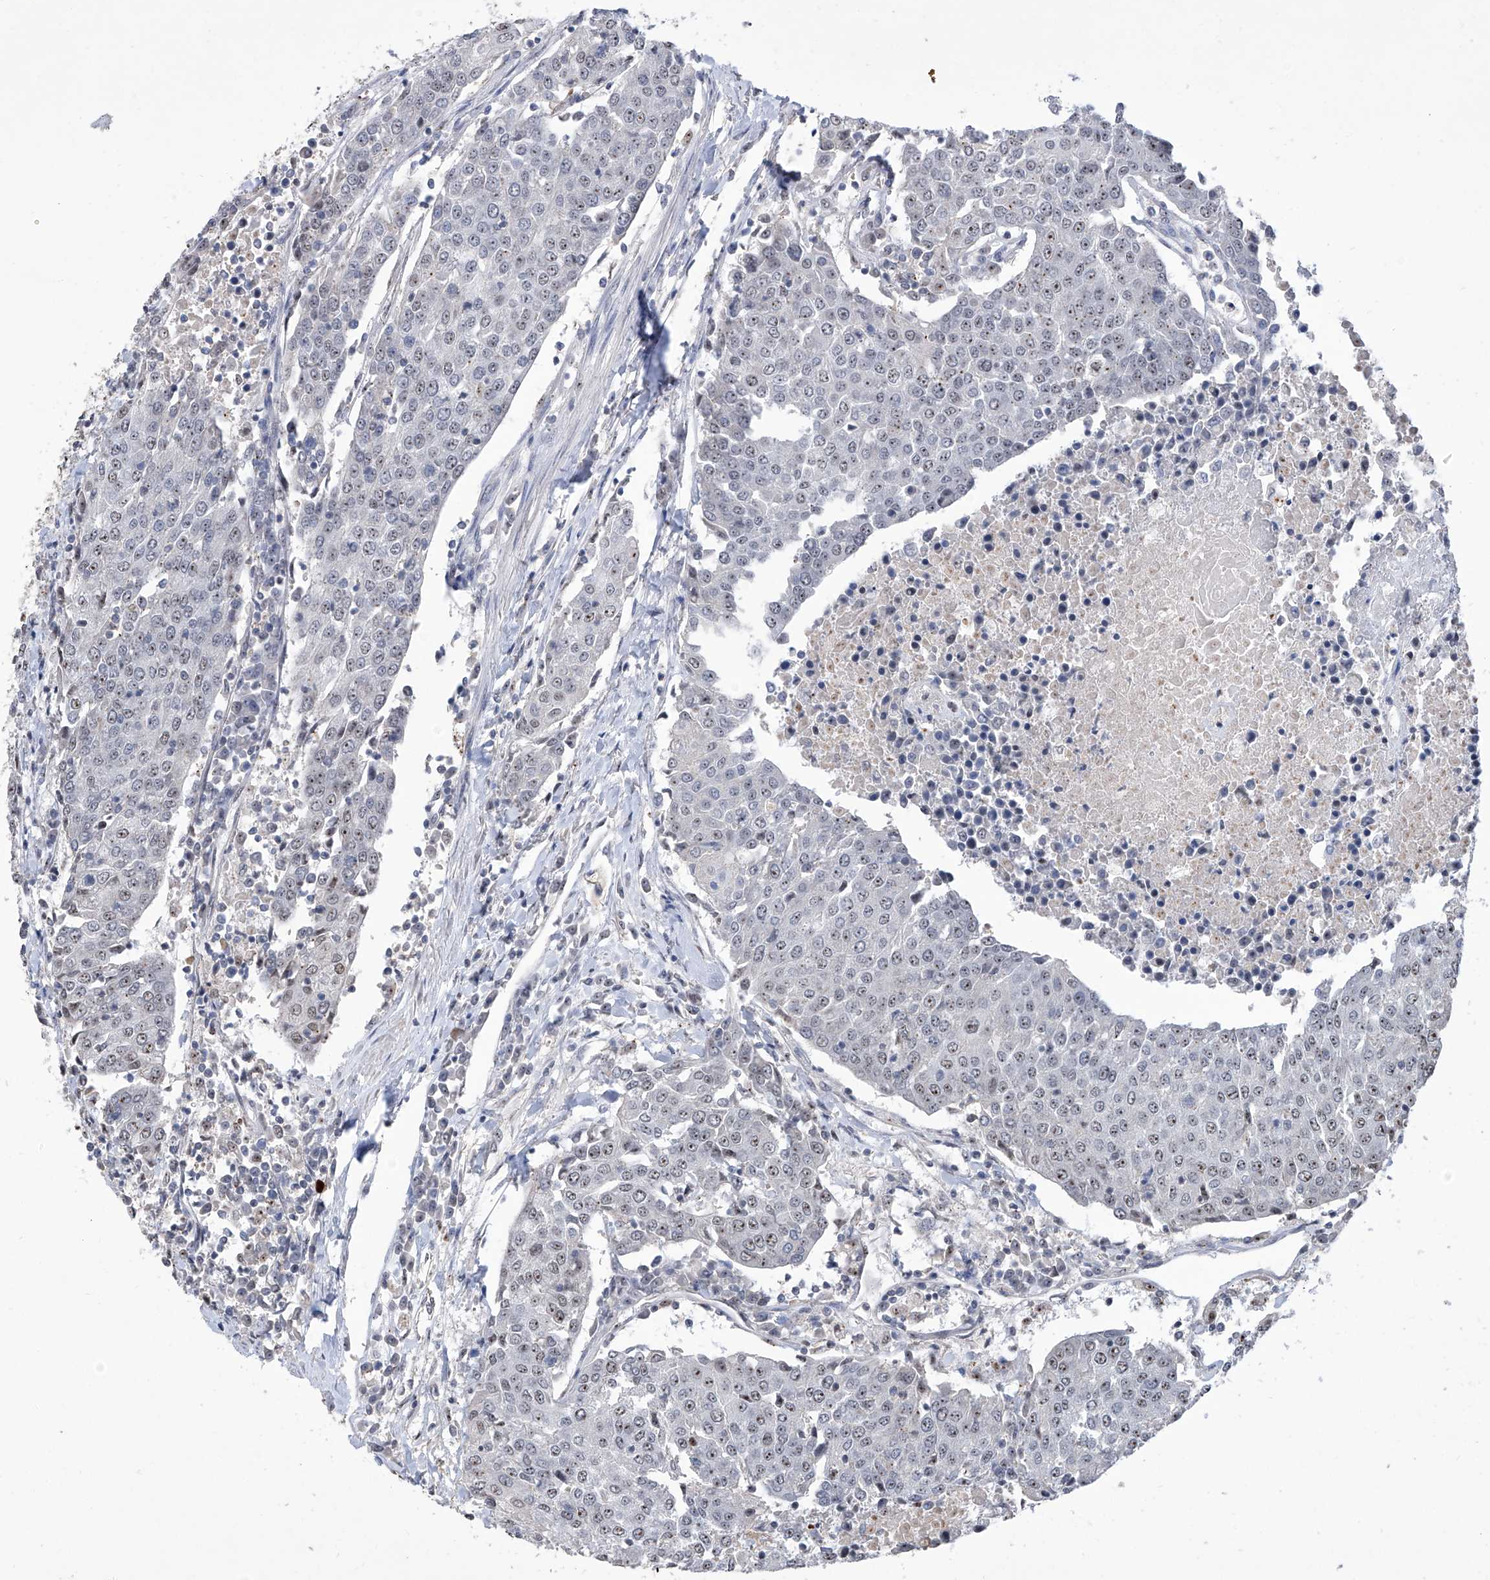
{"staining": {"intensity": "moderate", "quantity": ">75%", "location": "nuclear"}, "tissue": "urothelial cancer", "cell_type": "Tumor cells", "image_type": "cancer", "snomed": [{"axis": "morphology", "description": "Urothelial carcinoma, High grade"}, {"axis": "topography", "description": "Urinary bladder"}], "caption": "Immunohistochemistry (DAB) staining of urothelial cancer reveals moderate nuclear protein positivity in about >75% of tumor cells.", "gene": "CMTR1", "patient": {"sex": "female", "age": 85}}